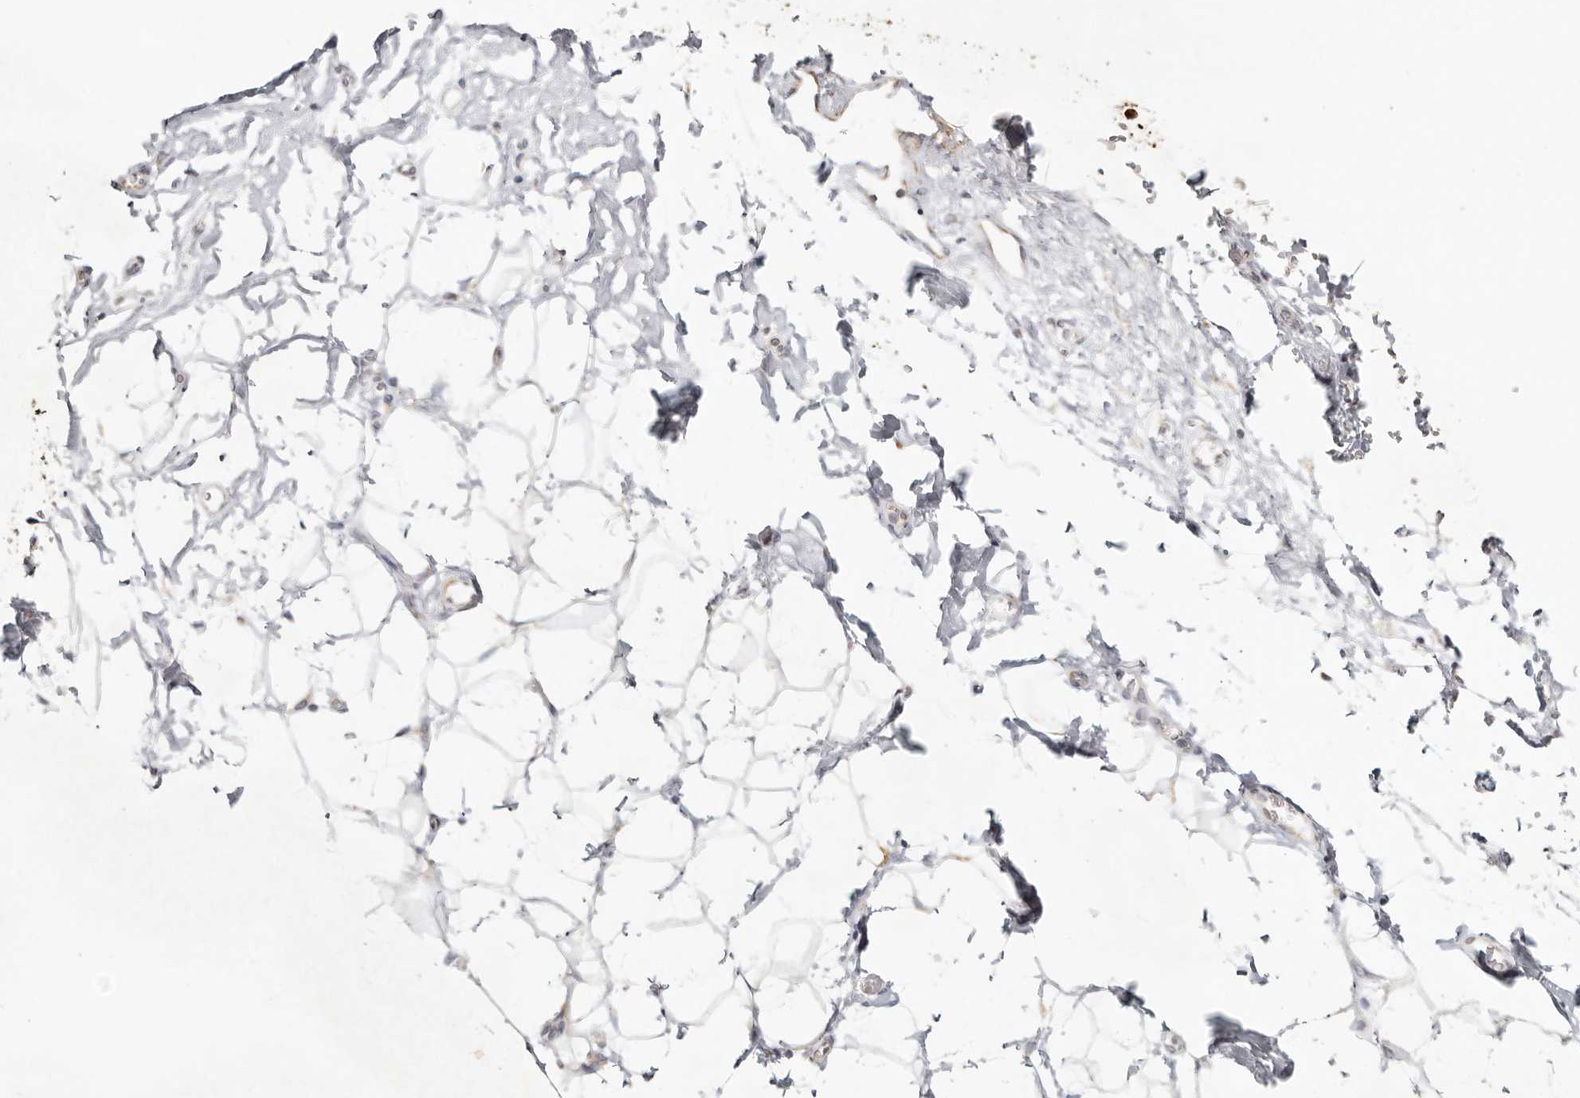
{"staining": {"intensity": "negative", "quantity": "none", "location": "none"}, "tissue": "adipose tissue", "cell_type": "Adipocytes", "image_type": "normal", "snomed": [{"axis": "morphology", "description": "Normal tissue, NOS"}, {"axis": "morphology", "description": "Adenocarcinoma, NOS"}, {"axis": "topography", "description": "Pancreas"}, {"axis": "topography", "description": "Peripheral nerve tissue"}], "caption": "This is an immunohistochemistry (IHC) image of benign adipose tissue. There is no expression in adipocytes.", "gene": "KDF1", "patient": {"sex": "male", "age": 59}}